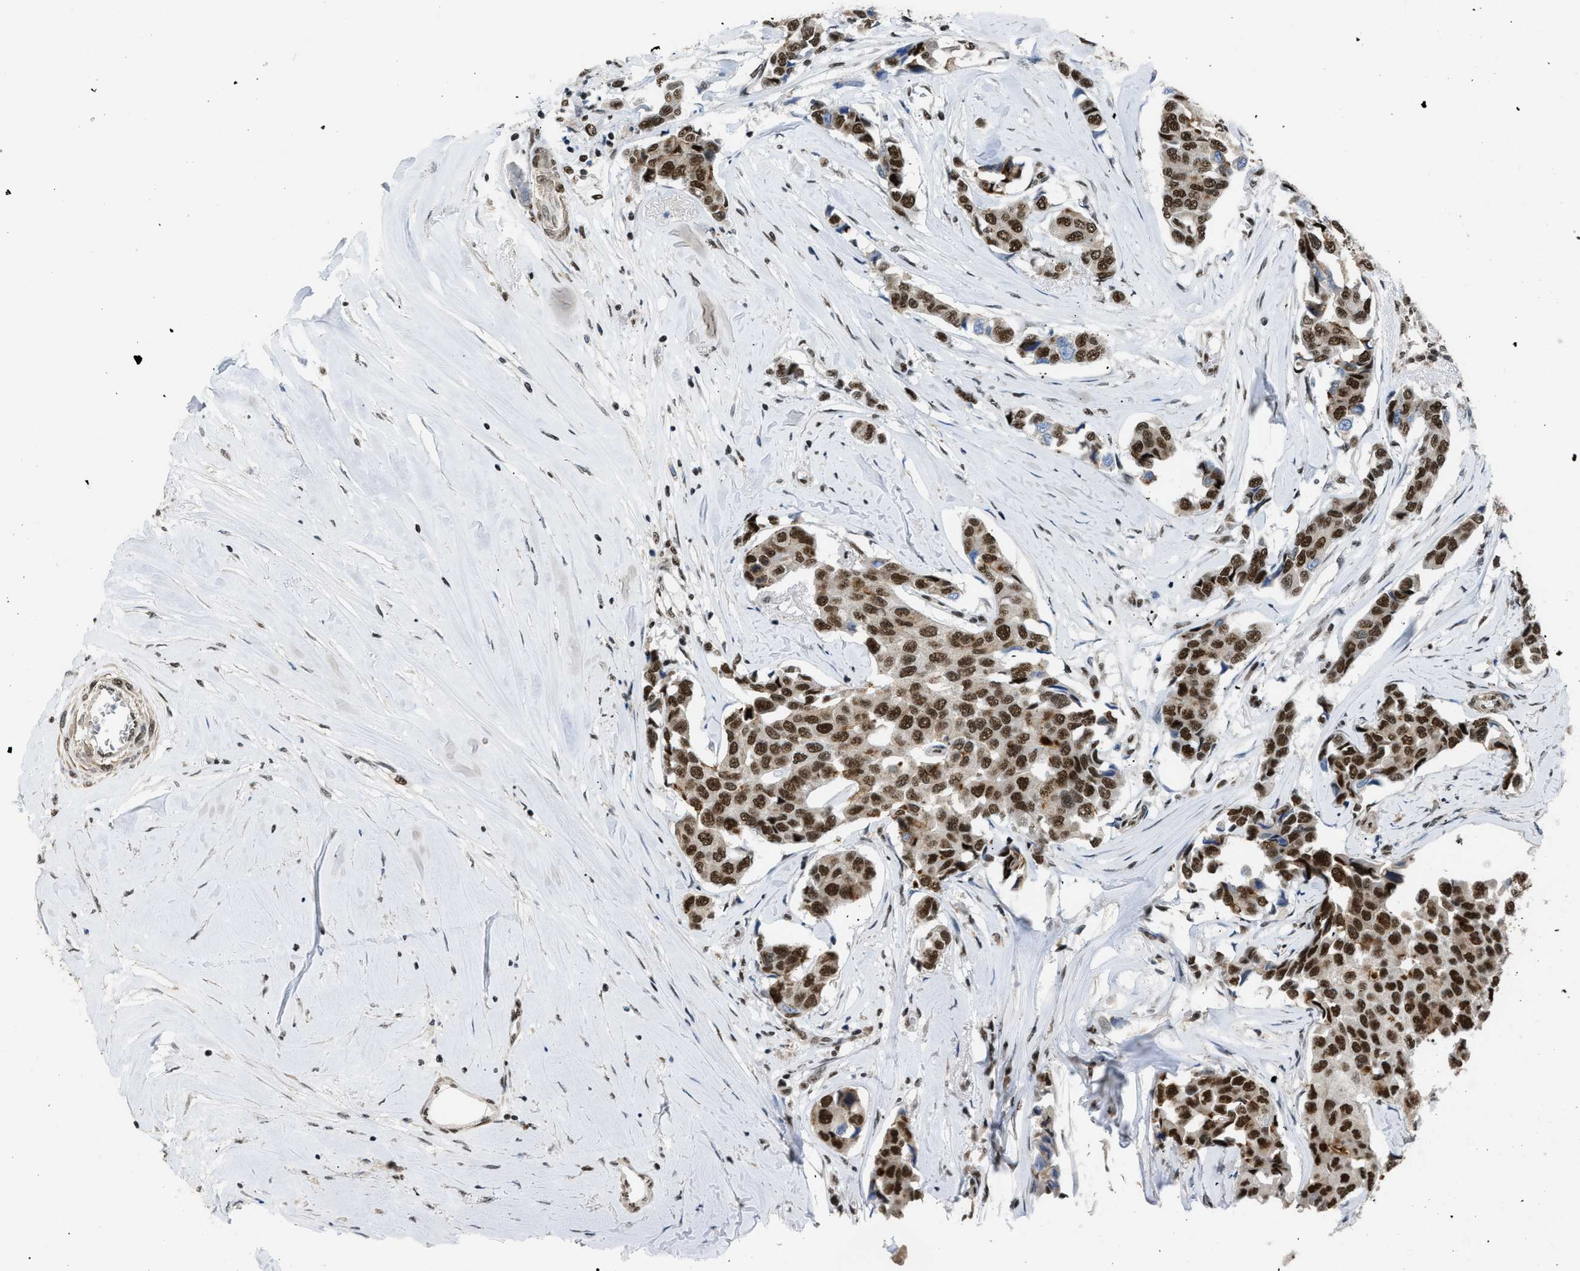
{"staining": {"intensity": "strong", "quantity": ">75%", "location": "nuclear"}, "tissue": "breast cancer", "cell_type": "Tumor cells", "image_type": "cancer", "snomed": [{"axis": "morphology", "description": "Duct carcinoma"}, {"axis": "topography", "description": "Breast"}], "caption": "Invasive ductal carcinoma (breast) stained with DAB IHC reveals high levels of strong nuclear staining in approximately >75% of tumor cells.", "gene": "SCAF4", "patient": {"sex": "female", "age": 80}}